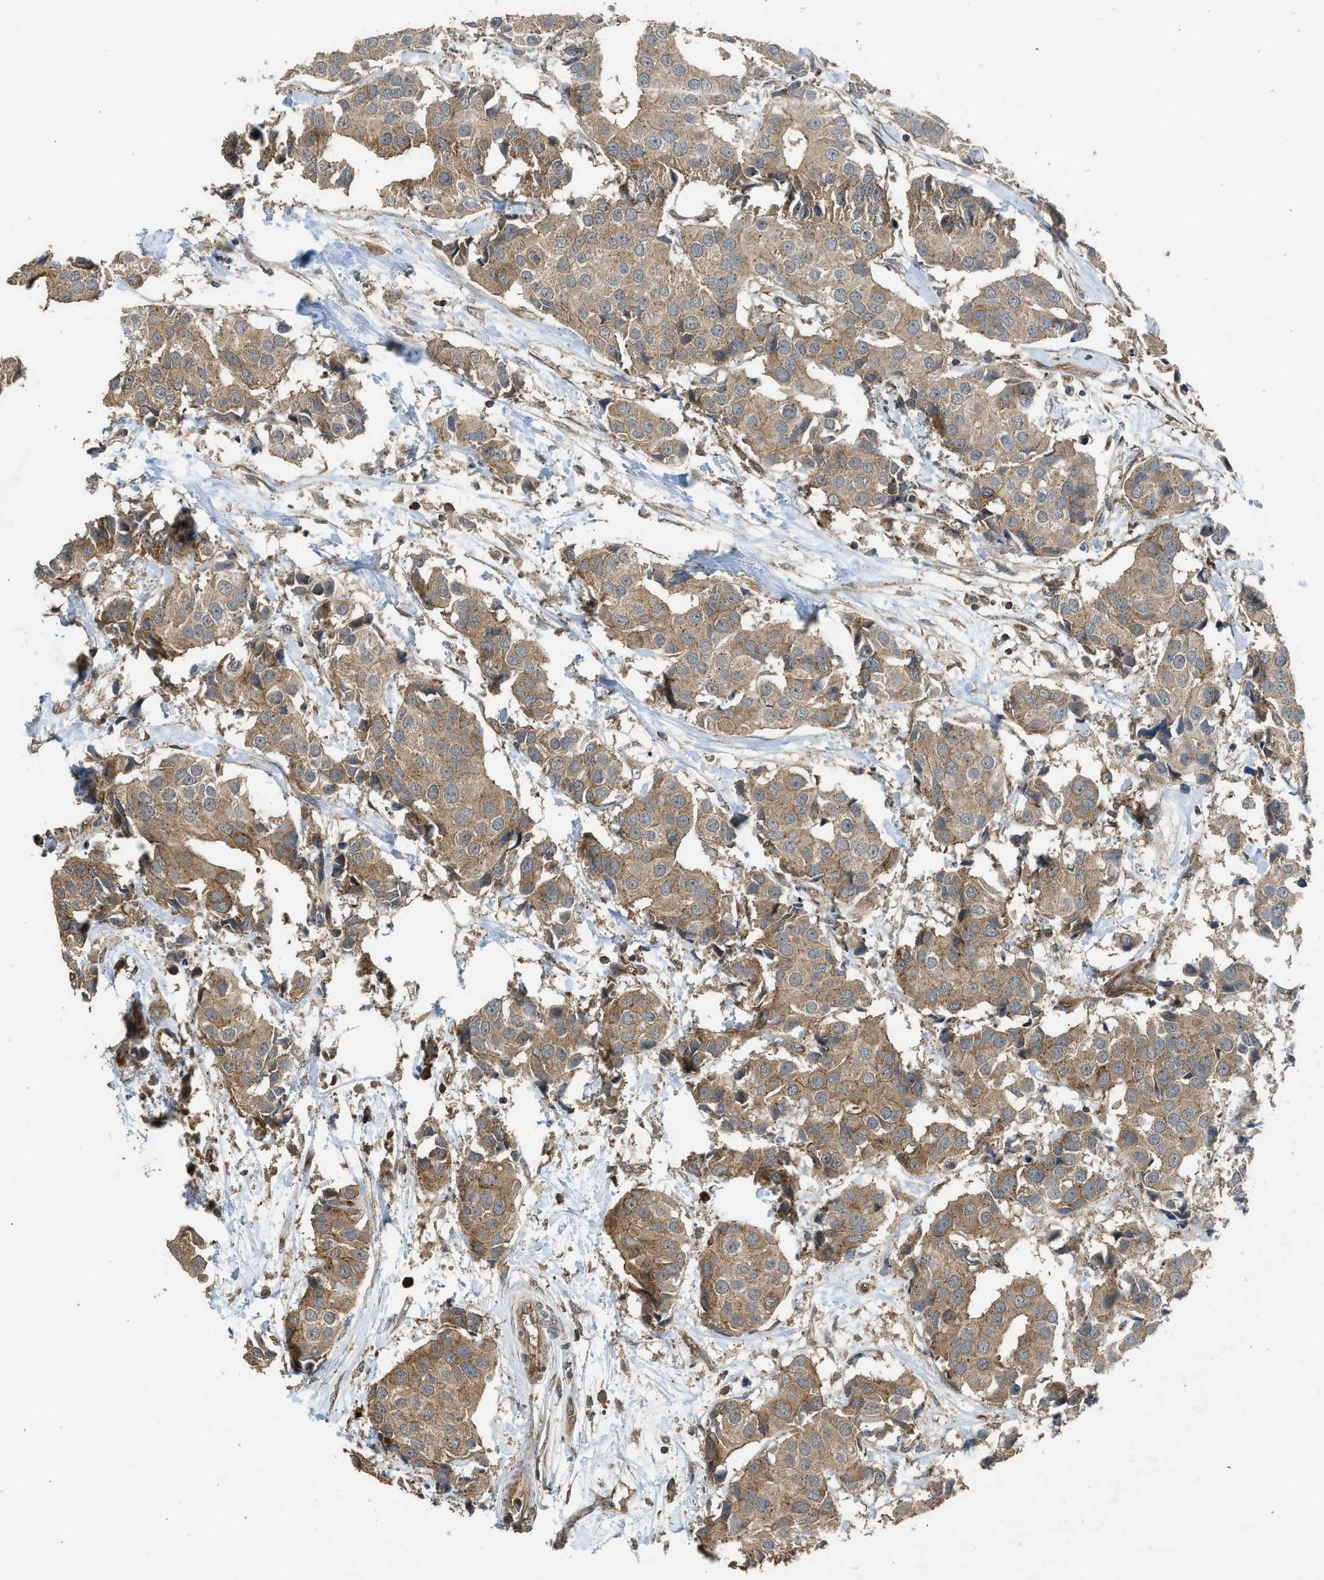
{"staining": {"intensity": "weak", "quantity": ">75%", "location": "cytoplasmic/membranous"}, "tissue": "breast cancer", "cell_type": "Tumor cells", "image_type": "cancer", "snomed": [{"axis": "morphology", "description": "Normal tissue, NOS"}, {"axis": "morphology", "description": "Duct carcinoma"}, {"axis": "topography", "description": "Breast"}], "caption": "Immunohistochemistry of human breast cancer (infiltrating ductal carcinoma) demonstrates low levels of weak cytoplasmic/membranous positivity in approximately >75% of tumor cells.", "gene": "HIP1R", "patient": {"sex": "female", "age": 39}}